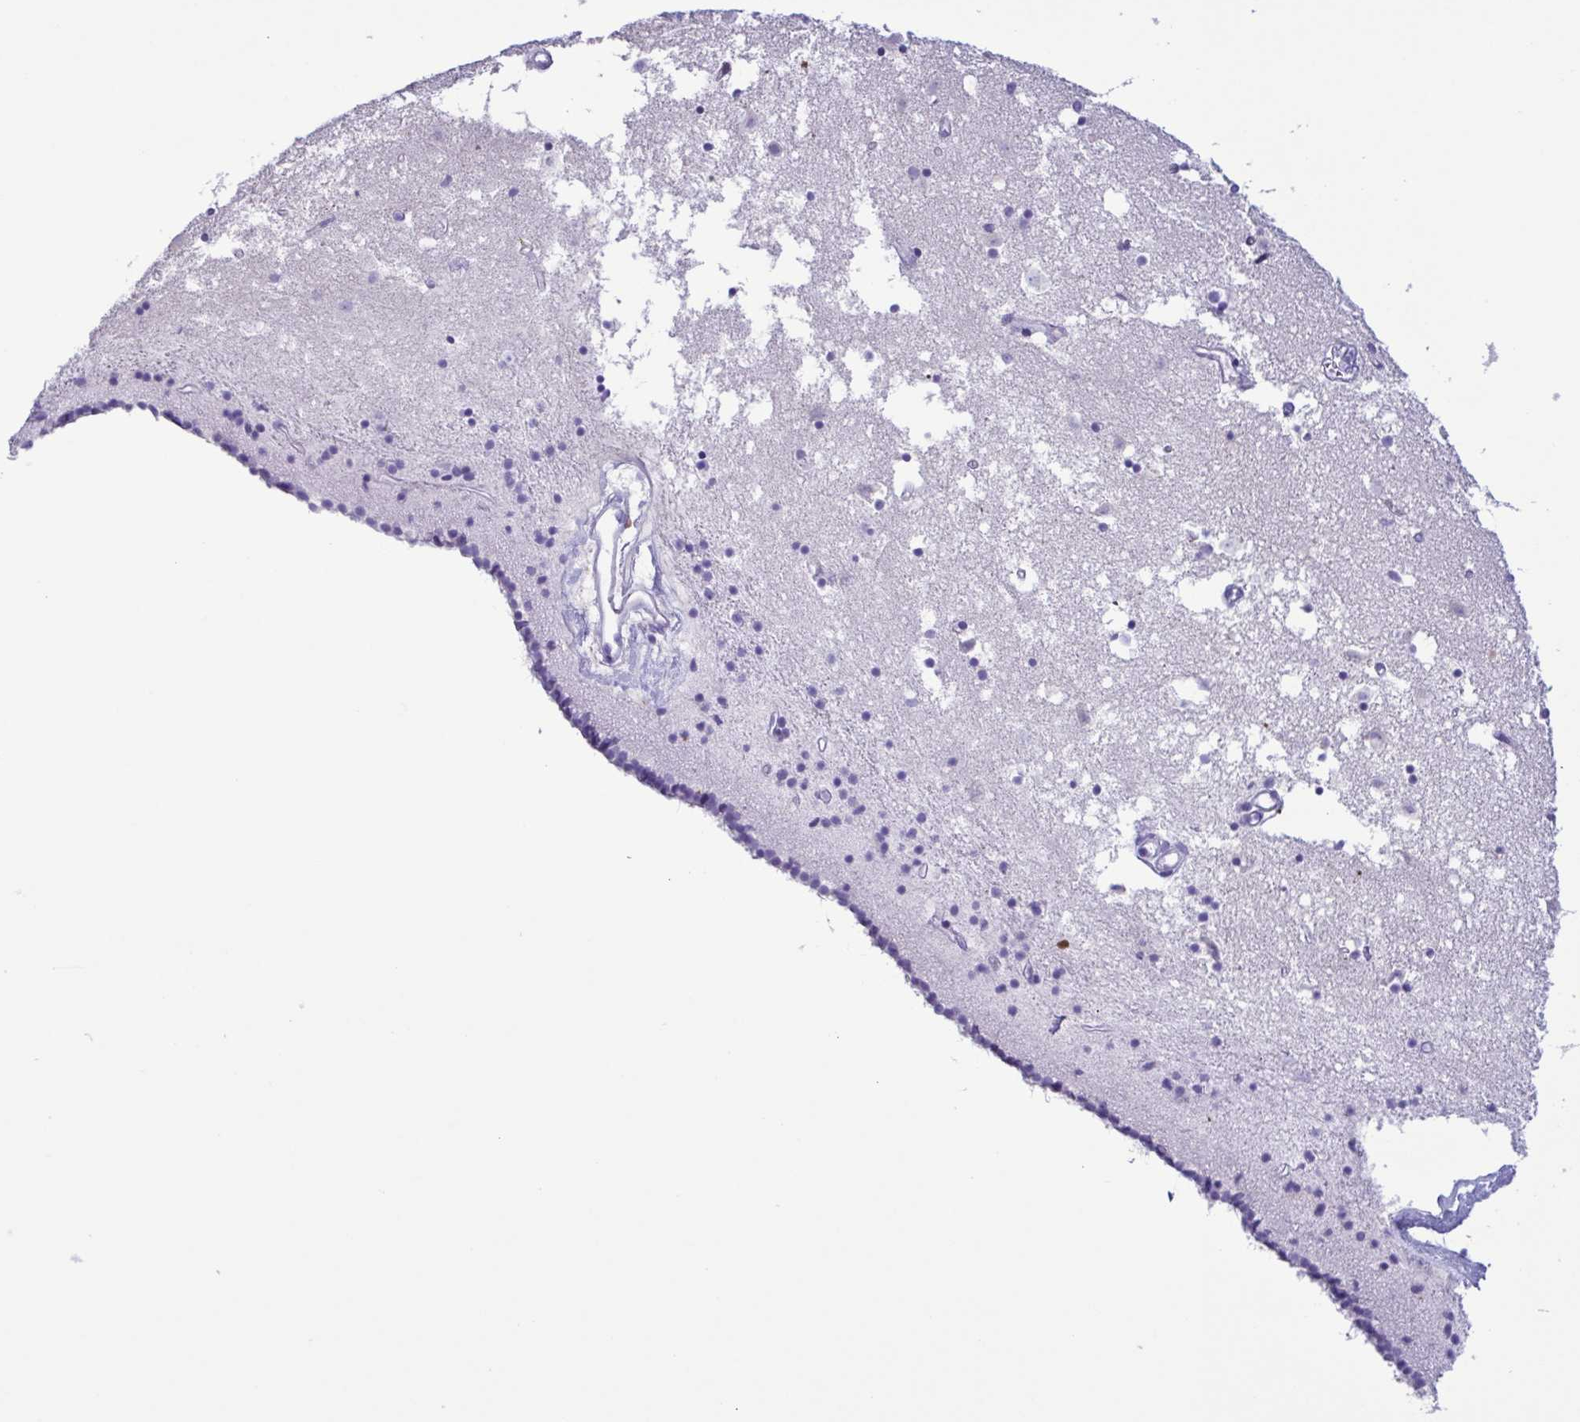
{"staining": {"intensity": "negative", "quantity": "none", "location": "none"}, "tissue": "caudate", "cell_type": "Glial cells", "image_type": "normal", "snomed": [{"axis": "morphology", "description": "Normal tissue, NOS"}, {"axis": "topography", "description": "Lateral ventricle wall"}], "caption": "Immunohistochemistry histopathology image of benign caudate stained for a protein (brown), which reveals no expression in glial cells.", "gene": "TSPY10", "patient": {"sex": "female", "age": 71}}